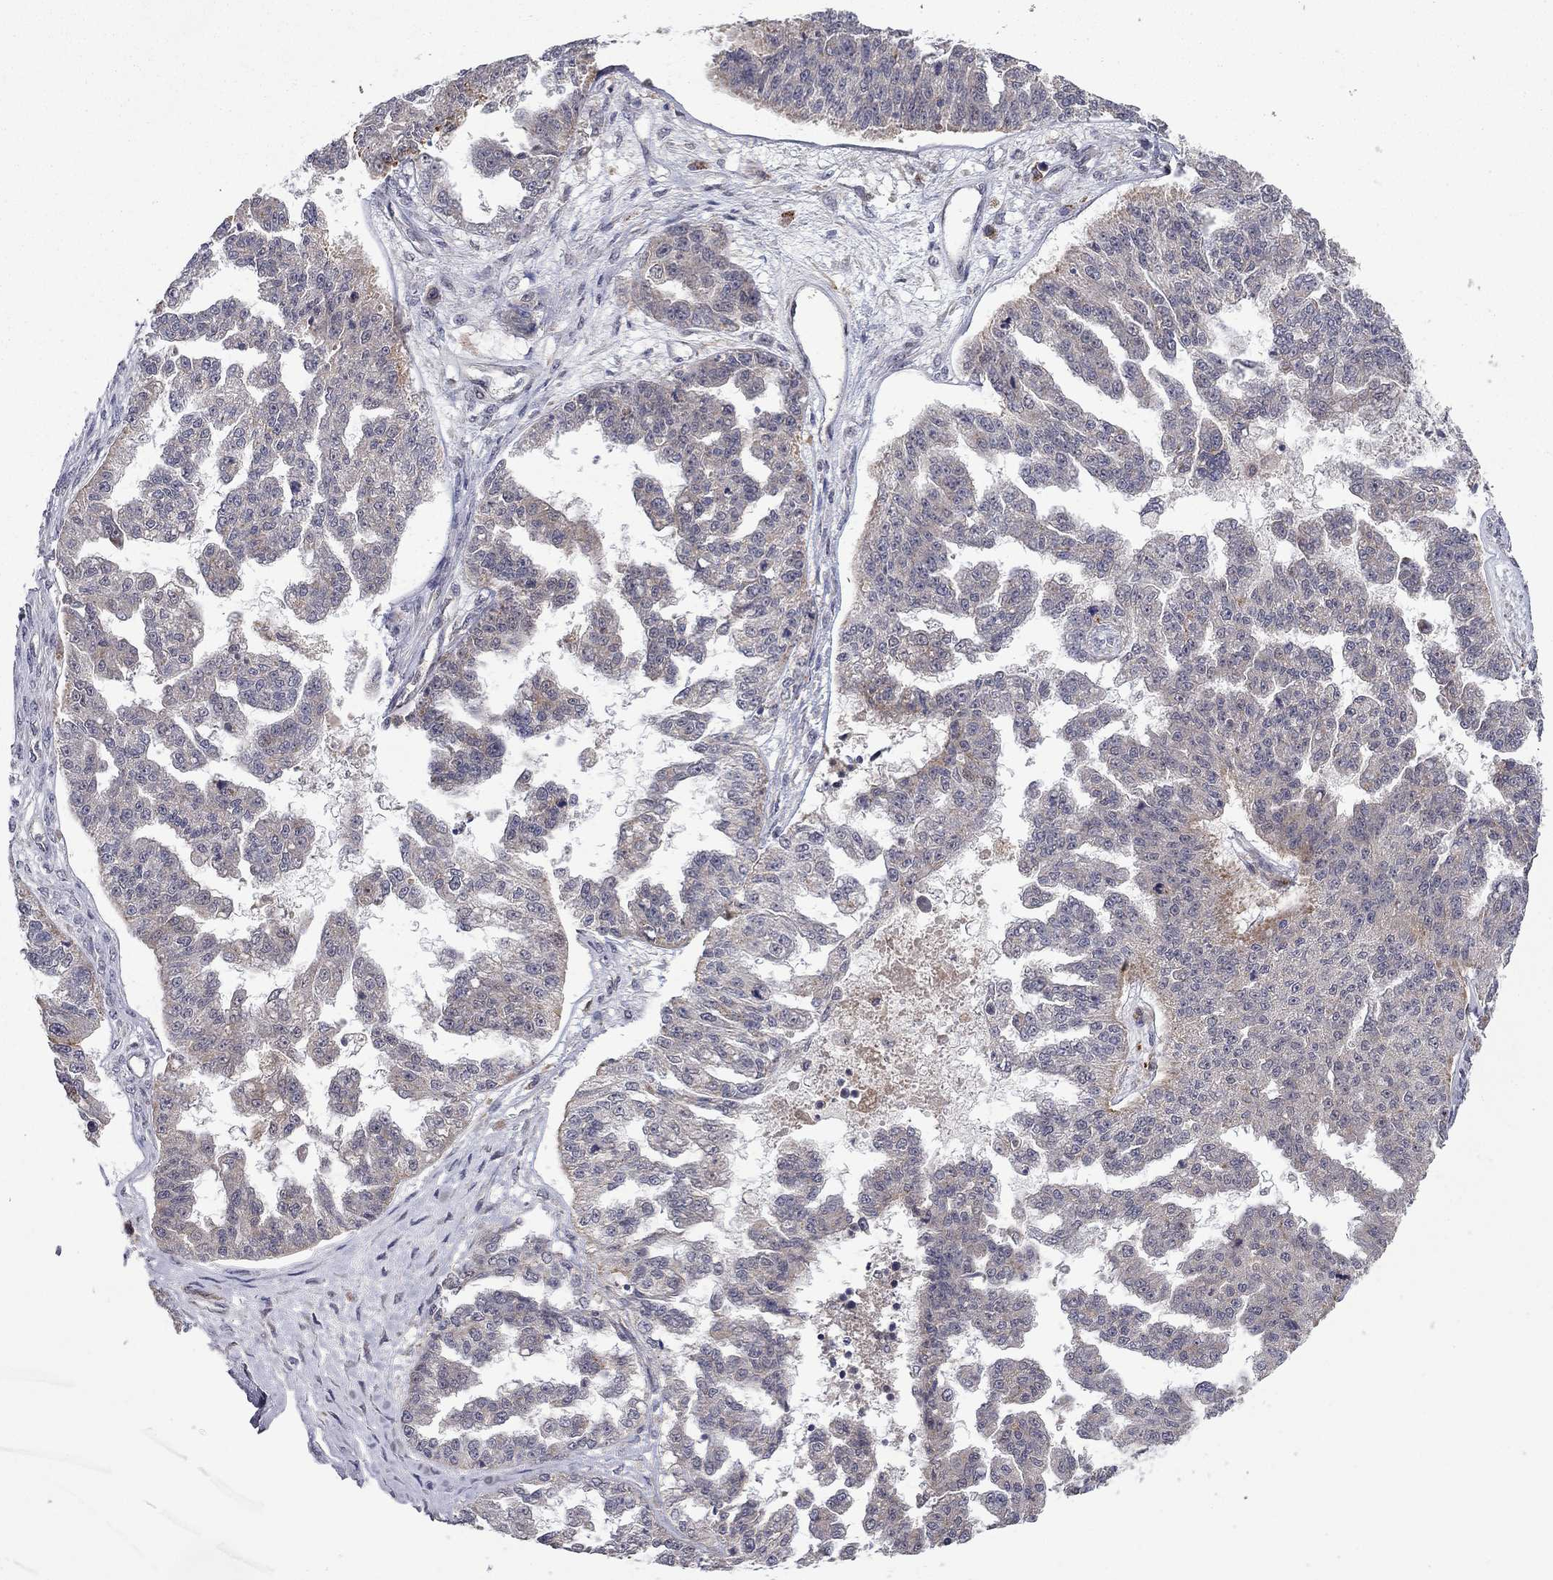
{"staining": {"intensity": "weak", "quantity": "<25%", "location": "cytoplasmic/membranous"}, "tissue": "ovarian cancer", "cell_type": "Tumor cells", "image_type": "cancer", "snomed": [{"axis": "morphology", "description": "Cystadenocarcinoma, serous, NOS"}, {"axis": "topography", "description": "Ovary"}], "caption": "A high-resolution photomicrograph shows immunohistochemistry (IHC) staining of ovarian cancer, which shows no significant staining in tumor cells.", "gene": "IDS", "patient": {"sex": "female", "age": 58}}